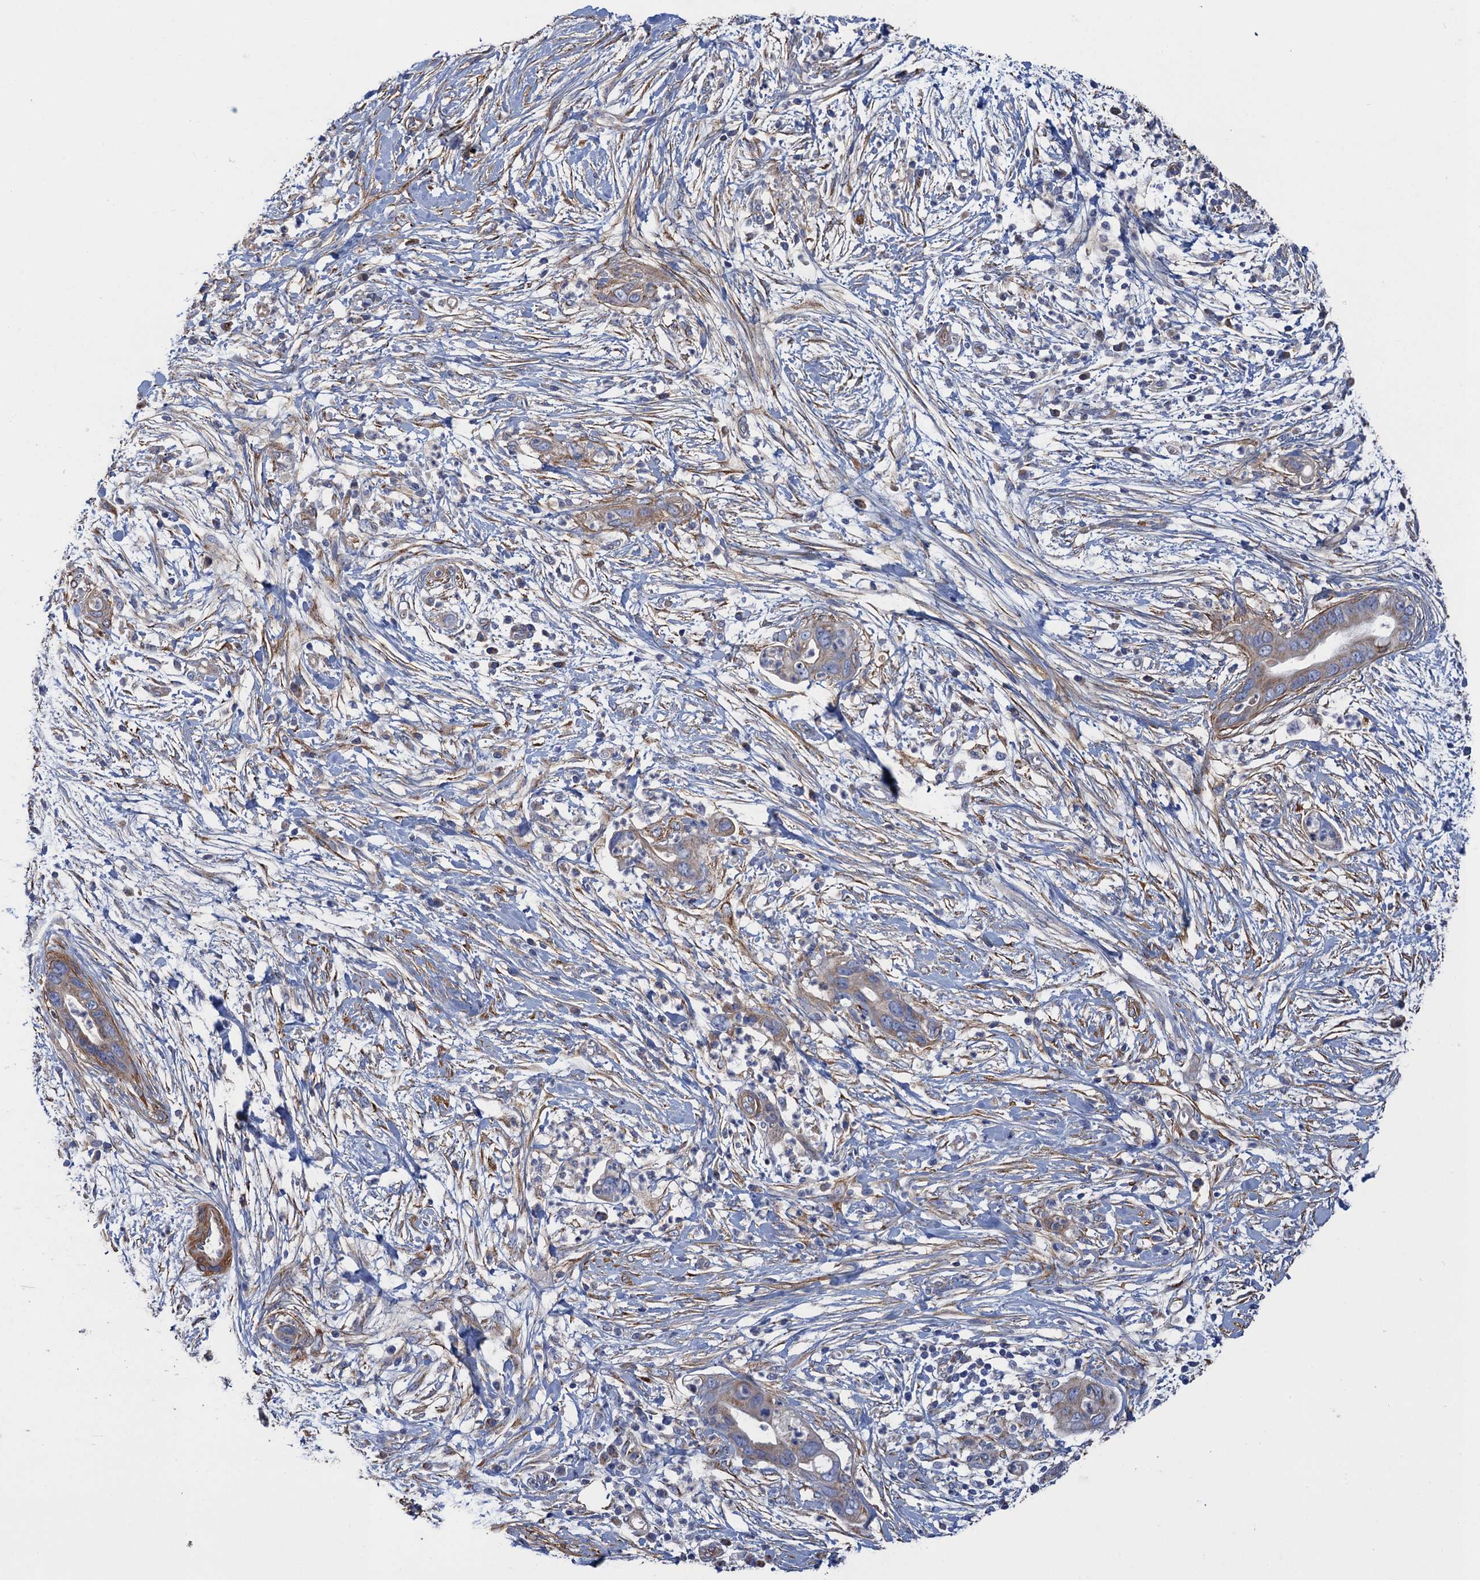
{"staining": {"intensity": "moderate", "quantity": "25%-75%", "location": "cytoplasmic/membranous"}, "tissue": "pancreatic cancer", "cell_type": "Tumor cells", "image_type": "cancer", "snomed": [{"axis": "morphology", "description": "Adenocarcinoma, NOS"}, {"axis": "topography", "description": "Pancreas"}], "caption": "IHC staining of pancreatic cancer, which displays medium levels of moderate cytoplasmic/membranous positivity in about 25%-75% of tumor cells indicating moderate cytoplasmic/membranous protein expression. The staining was performed using DAB (brown) for protein detection and nuclei were counterstained in hematoxylin (blue).", "gene": "GCSH", "patient": {"sex": "male", "age": 75}}